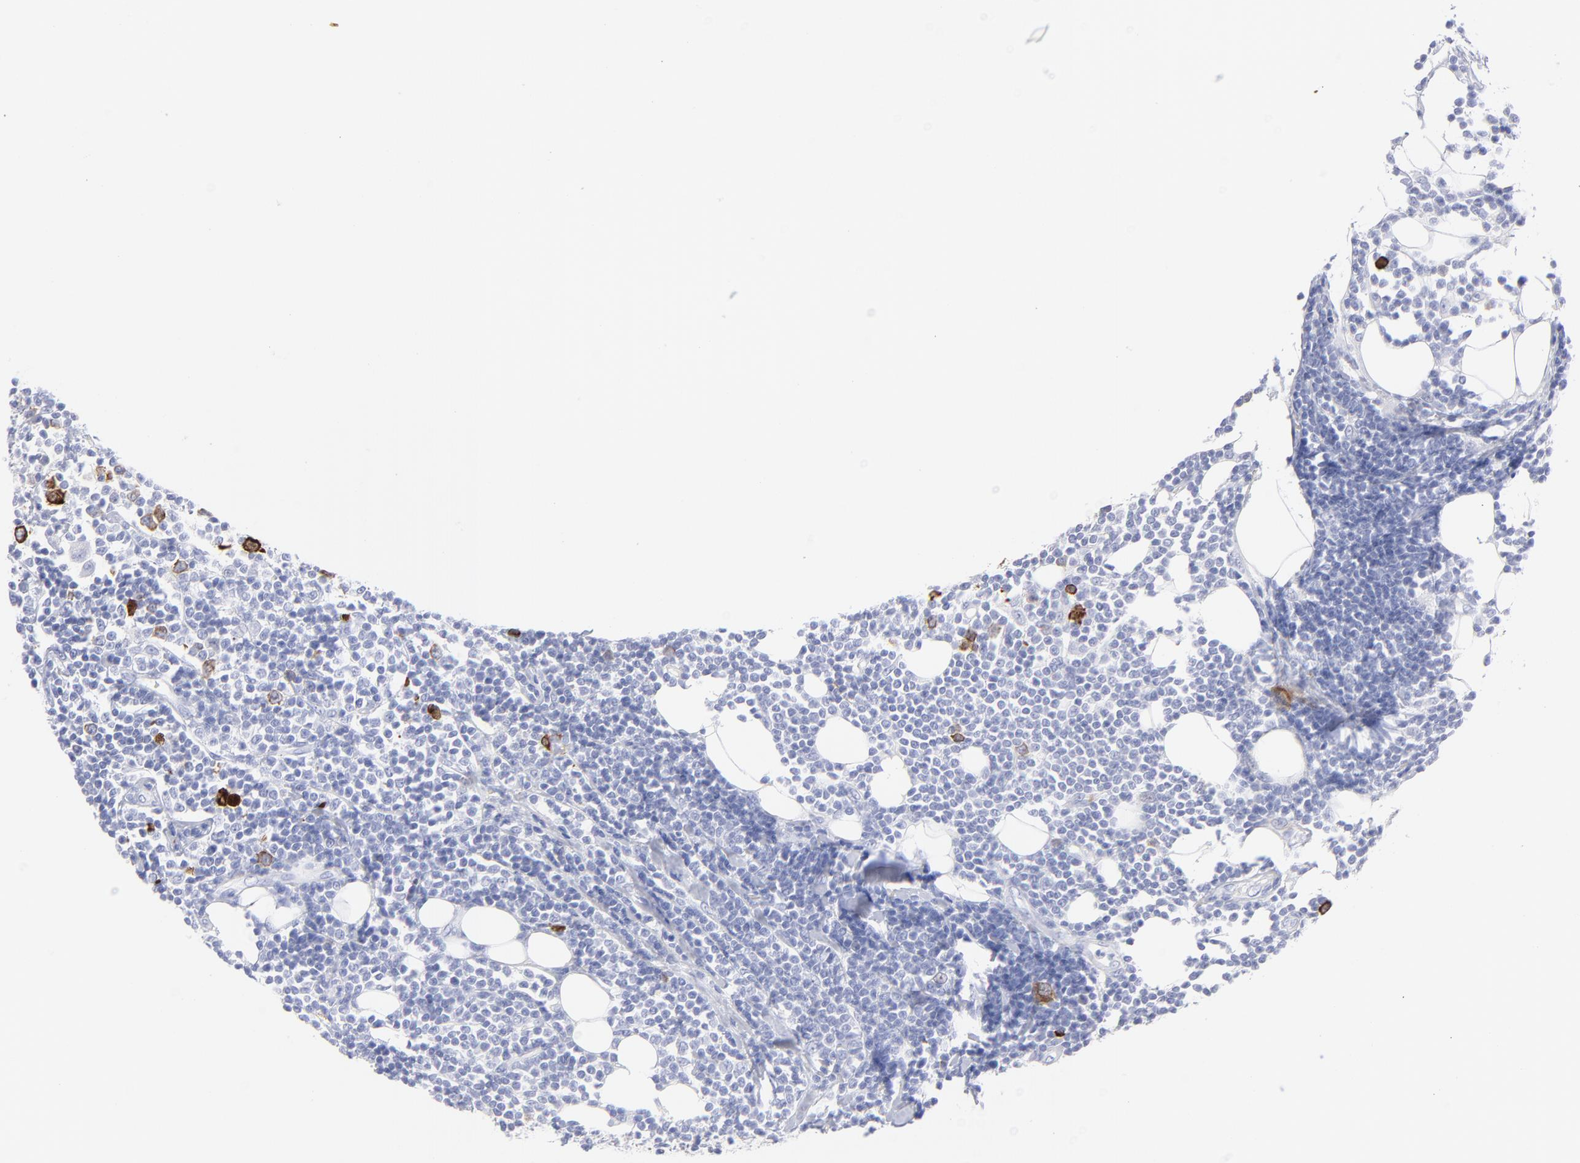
{"staining": {"intensity": "strong", "quantity": "<25%", "location": "cytoplasmic/membranous"}, "tissue": "lymphoma", "cell_type": "Tumor cells", "image_type": "cancer", "snomed": [{"axis": "morphology", "description": "Malignant lymphoma, non-Hodgkin's type, Low grade"}, {"axis": "topography", "description": "Soft tissue"}], "caption": "A micrograph of malignant lymphoma, non-Hodgkin's type (low-grade) stained for a protein displays strong cytoplasmic/membranous brown staining in tumor cells.", "gene": "CCNB1", "patient": {"sex": "male", "age": 92}}